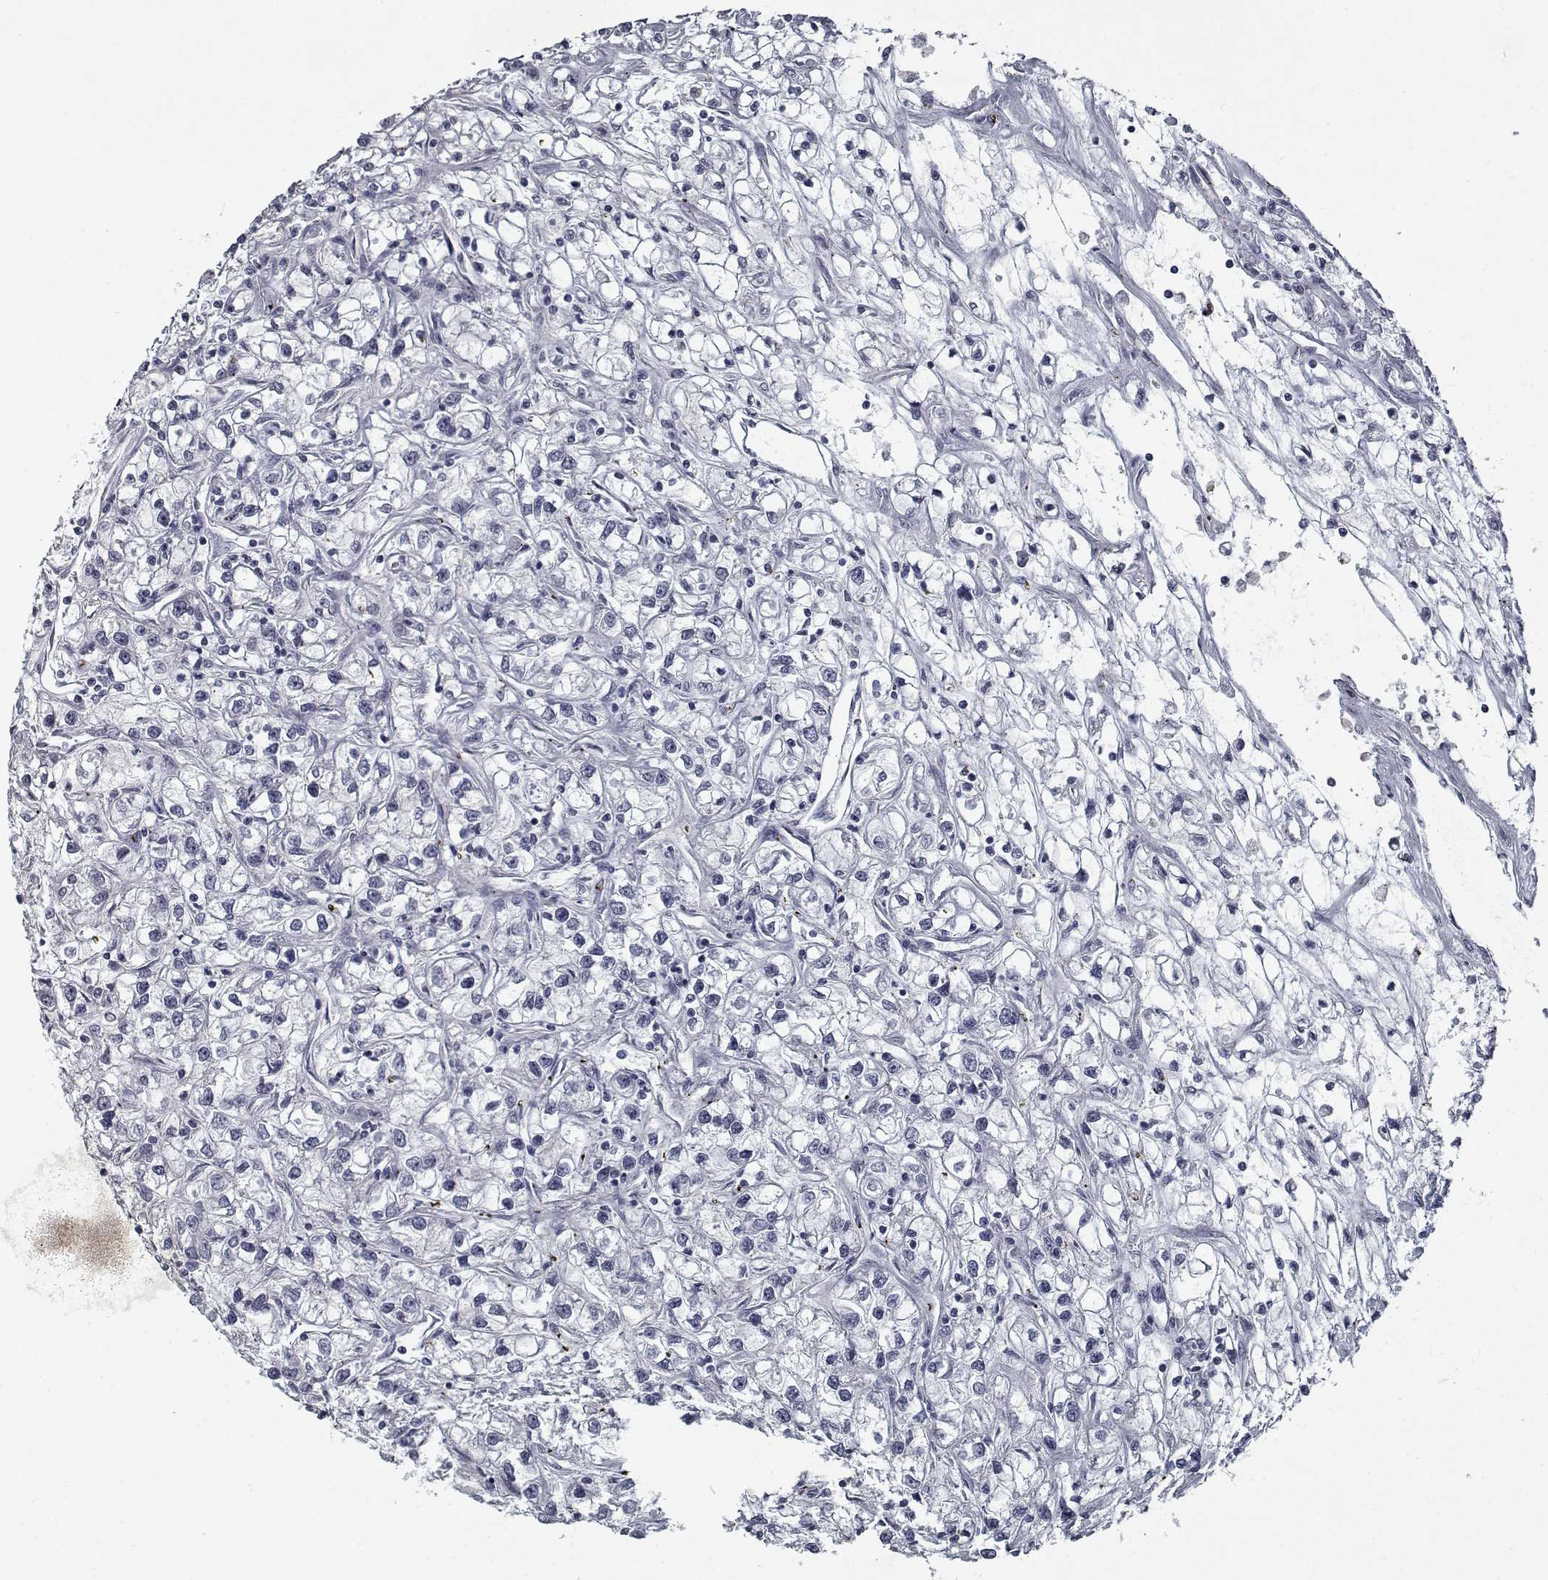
{"staining": {"intensity": "negative", "quantity": "none", "location": "none"}, "tissue": "renal cancer", "cell_type": "Tumor cells", "image_type": "cancer", "snomed": [{"axis": "morphology", "description": "Adenocarcinoma, NOS"}, {"axis": "topography", "description": "Kidney"}], "caption": "This photomicrograph is of adenocarcinoma (renal) stained with immunohistochemistry (IHC) to label a protein in brown with the nuclei are counter-stained blue. There is no expression in tumor cells.", "gene": "GAD2", "patient": {"sex": "female", "age": 59}}